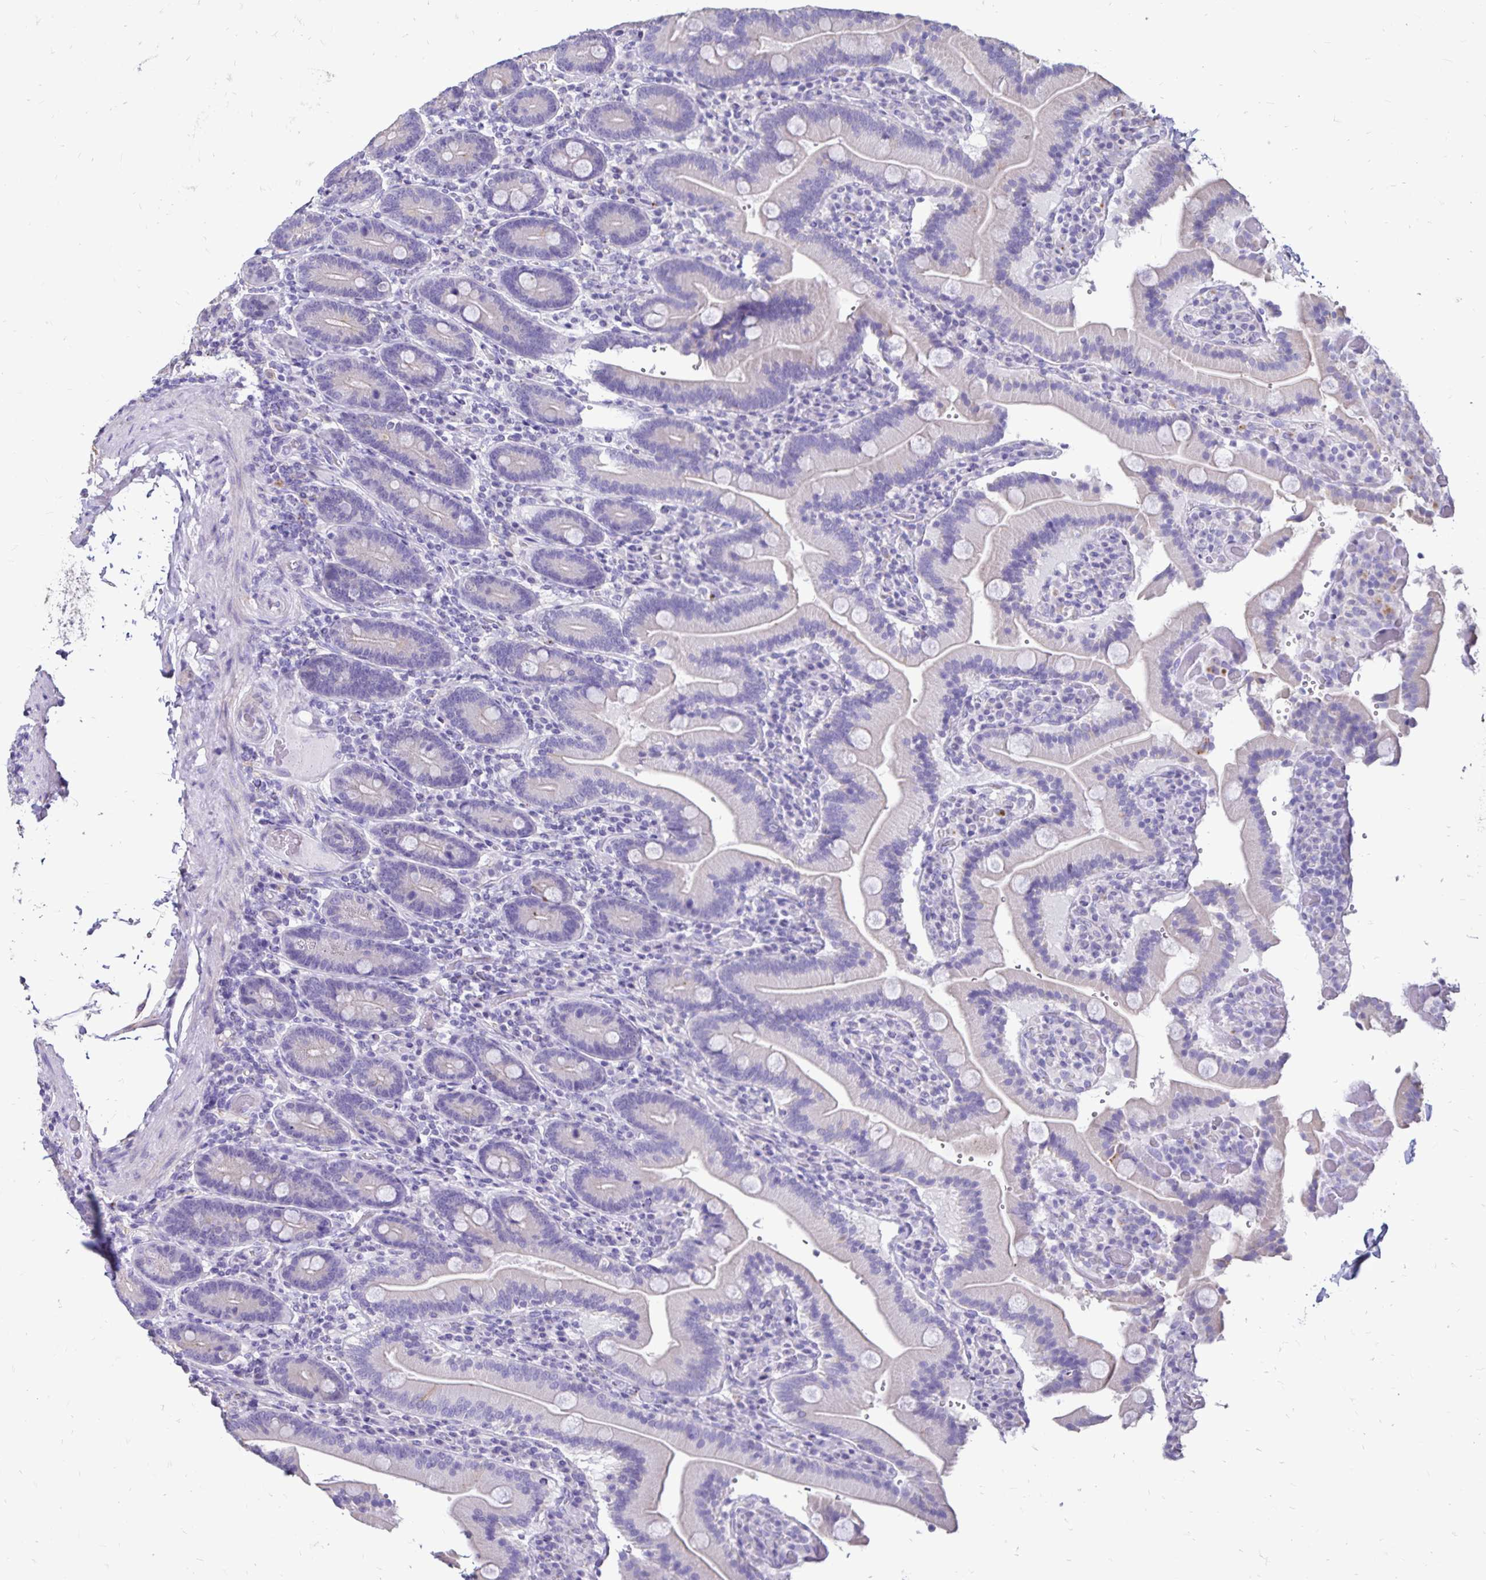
{"staining": {"intensity": "negative", "quantity": "none", "location": "none"}, "tissue": "duodenum", "cell_type": "Glandular cells", "image_type": "normal", "snomed": [{"axis": "morphology", "description": "Normal tissue, NOS"}, {"axis": "topography", "description": "Duodenum"}], "caption": "Unremarkable duodenum was stained to show a protein in brown. There is no significant positivity in glandular cells. The staining was performed using DAB (3,3'-diaminobenzidine) to visualize the protein expression in brown, while the nuclei were stained in blue with hematoxylin (Magnification: 20x).", "gene": "EVPL", "patient": {"sex": "female", "age": 62}}